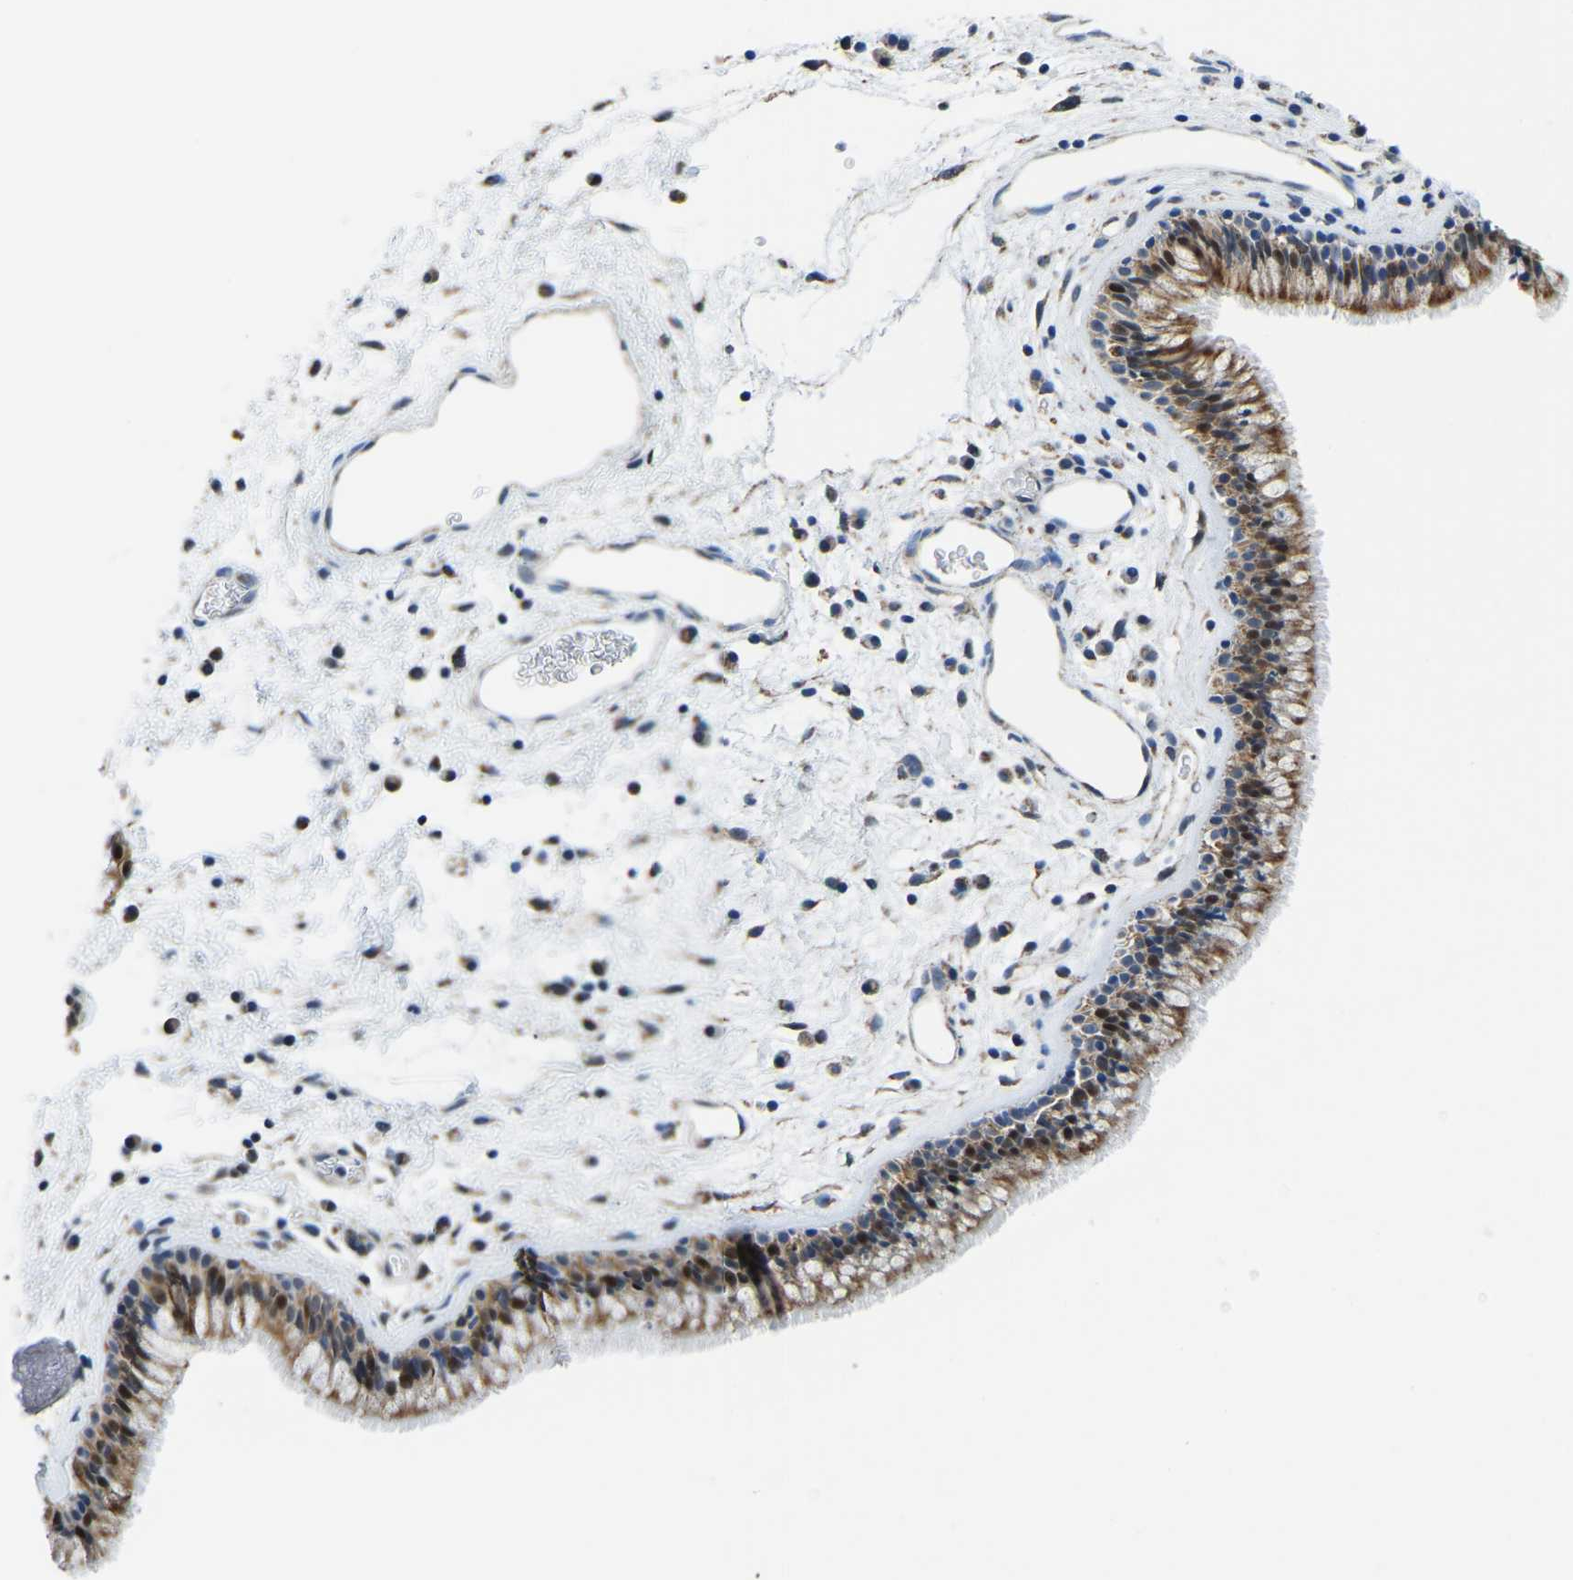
{"staining": {"intensity": "moderate", "quantity": ">75%", "location": "cytoplasmic/membranous,nuclear"}, "tissue": "nasopharynx", "cell_type": "Respiratory epithelial cells", "image_type": "normal", "snomed": [{"axis": "morphology", "description": "Normal tissue, NOS"}, {"axis": "morphology", "description": "Inflammation, NOS"}, {"axis": "topography", "description": "Nasopharynx"}], "caption": "Immunohistochemical staining of unremarkable human nasopharynx displays medium levels of moderate cytoplasmic/membranous,nuclear positivity in about >75% of respiratory epithelial cells. (Brightfield microscopy of DAB IHC at high magnification).", "gene": "BNIP3L", "patient": {"sex": "male", "age": 48}}